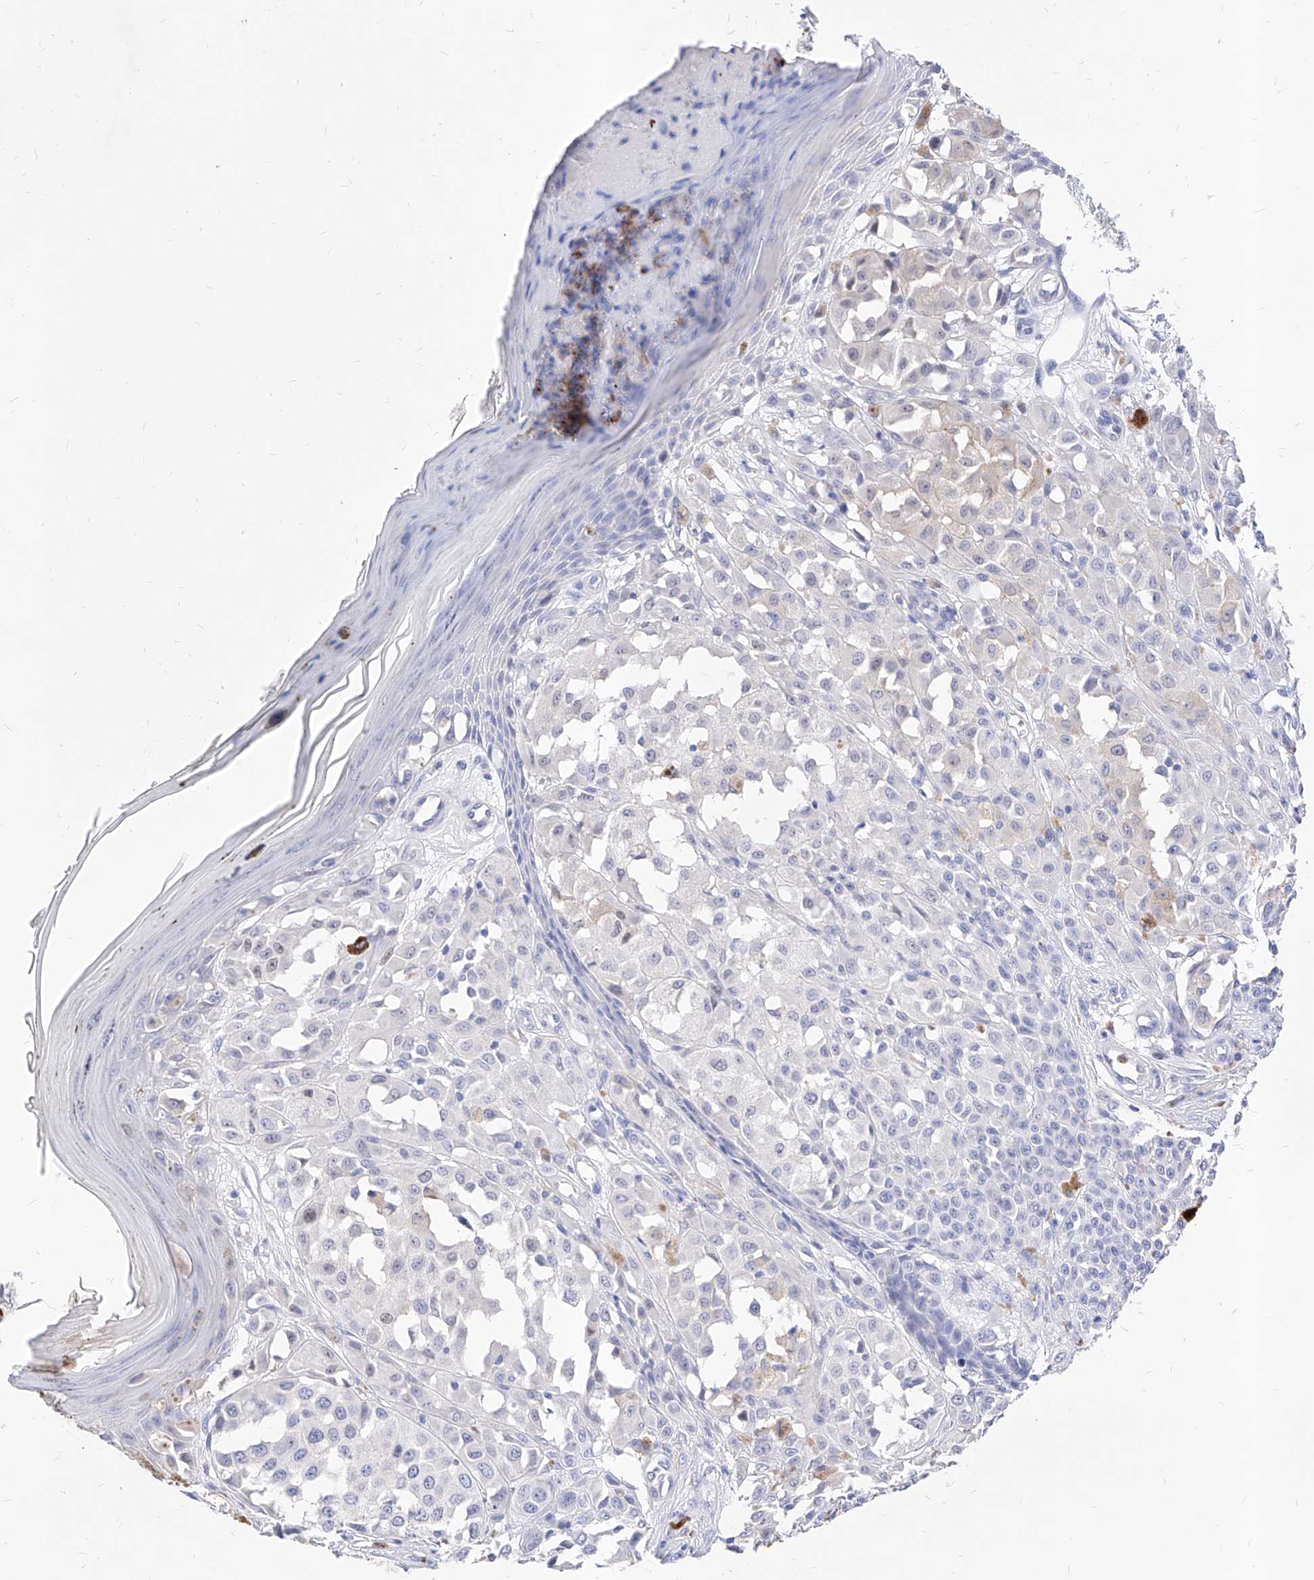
{"staining": {"intensity": "negative", "quantity": "none", "location": "none"}, "tissue": "melanoma", "cell_type": "Tumor cells", "image_type": "cancer", "snomed": [{"axis": "morphology", "description": "Malignant melanoma, NOS"}, {"axis": "topography", "description": "Skin of leg"}], "caption": "Immunohistochemistry photomicrograph of neoplastic tissue: human malignant melanoma stained with DAB (3,3'-diaminobenzidine) reveals no significant protein expression in tumor cells.", "gene": "VAX1", "patient": {"sex": "female", "age": 72}}